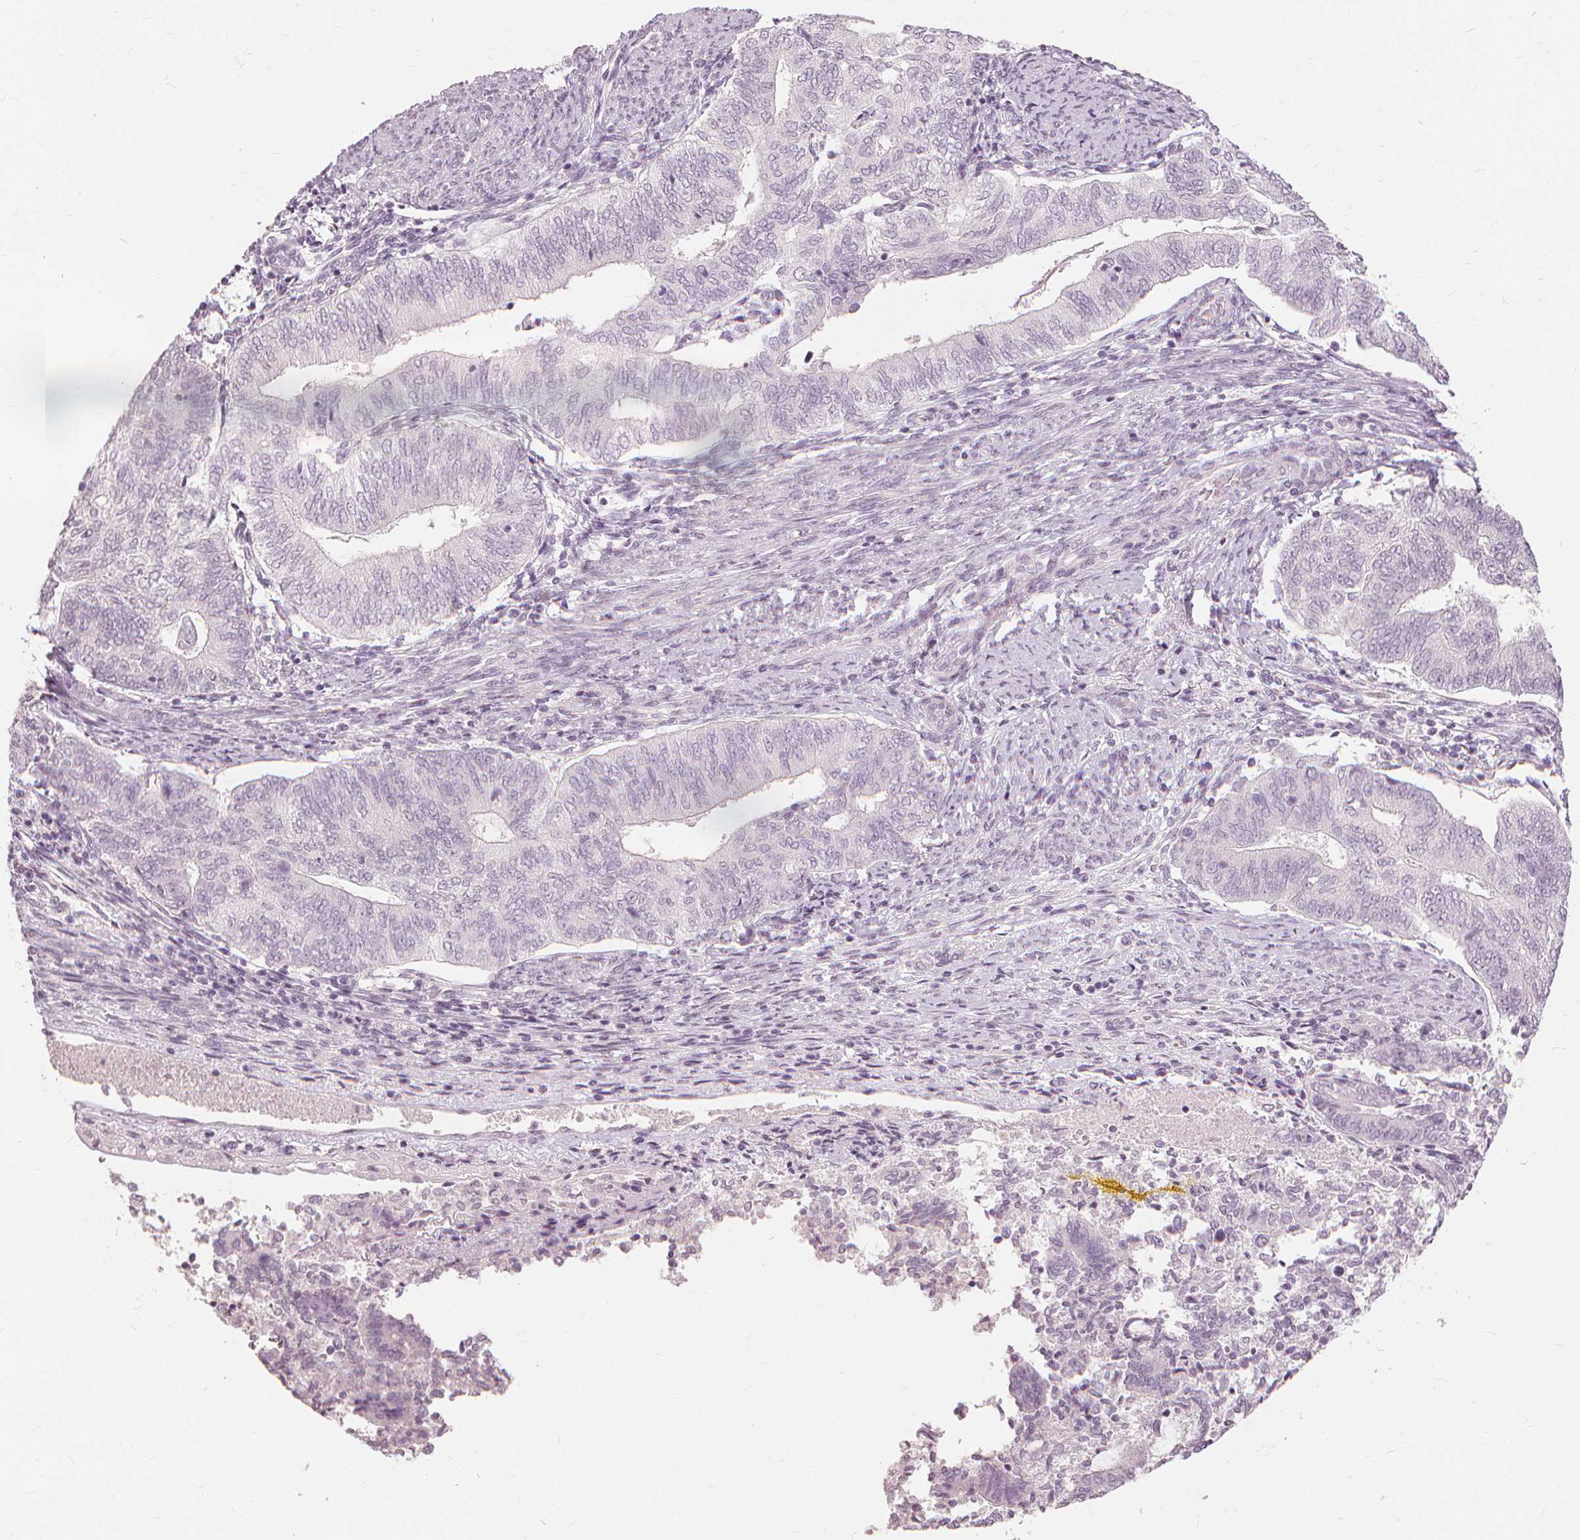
{"staining": {"intensity": "negative", "quantity": "none", "location": "none"}, "tissue": "endometrial cancer", "cell_type": "Tumor cells", "image_type": "cancer", "snomed": [{"axis": "morphology", "description": "Adenocarcinoma, NOS"}, {"axis": "topography", "description": "Endometrium"}], "caption": "Adenocarcinoma (endometrial) stained for a protein using immunohistochemistry (IHC) reveals no staining tumor cells.", "gene": "SFTPD", "patient": {"sex": "female", "age": 65}}